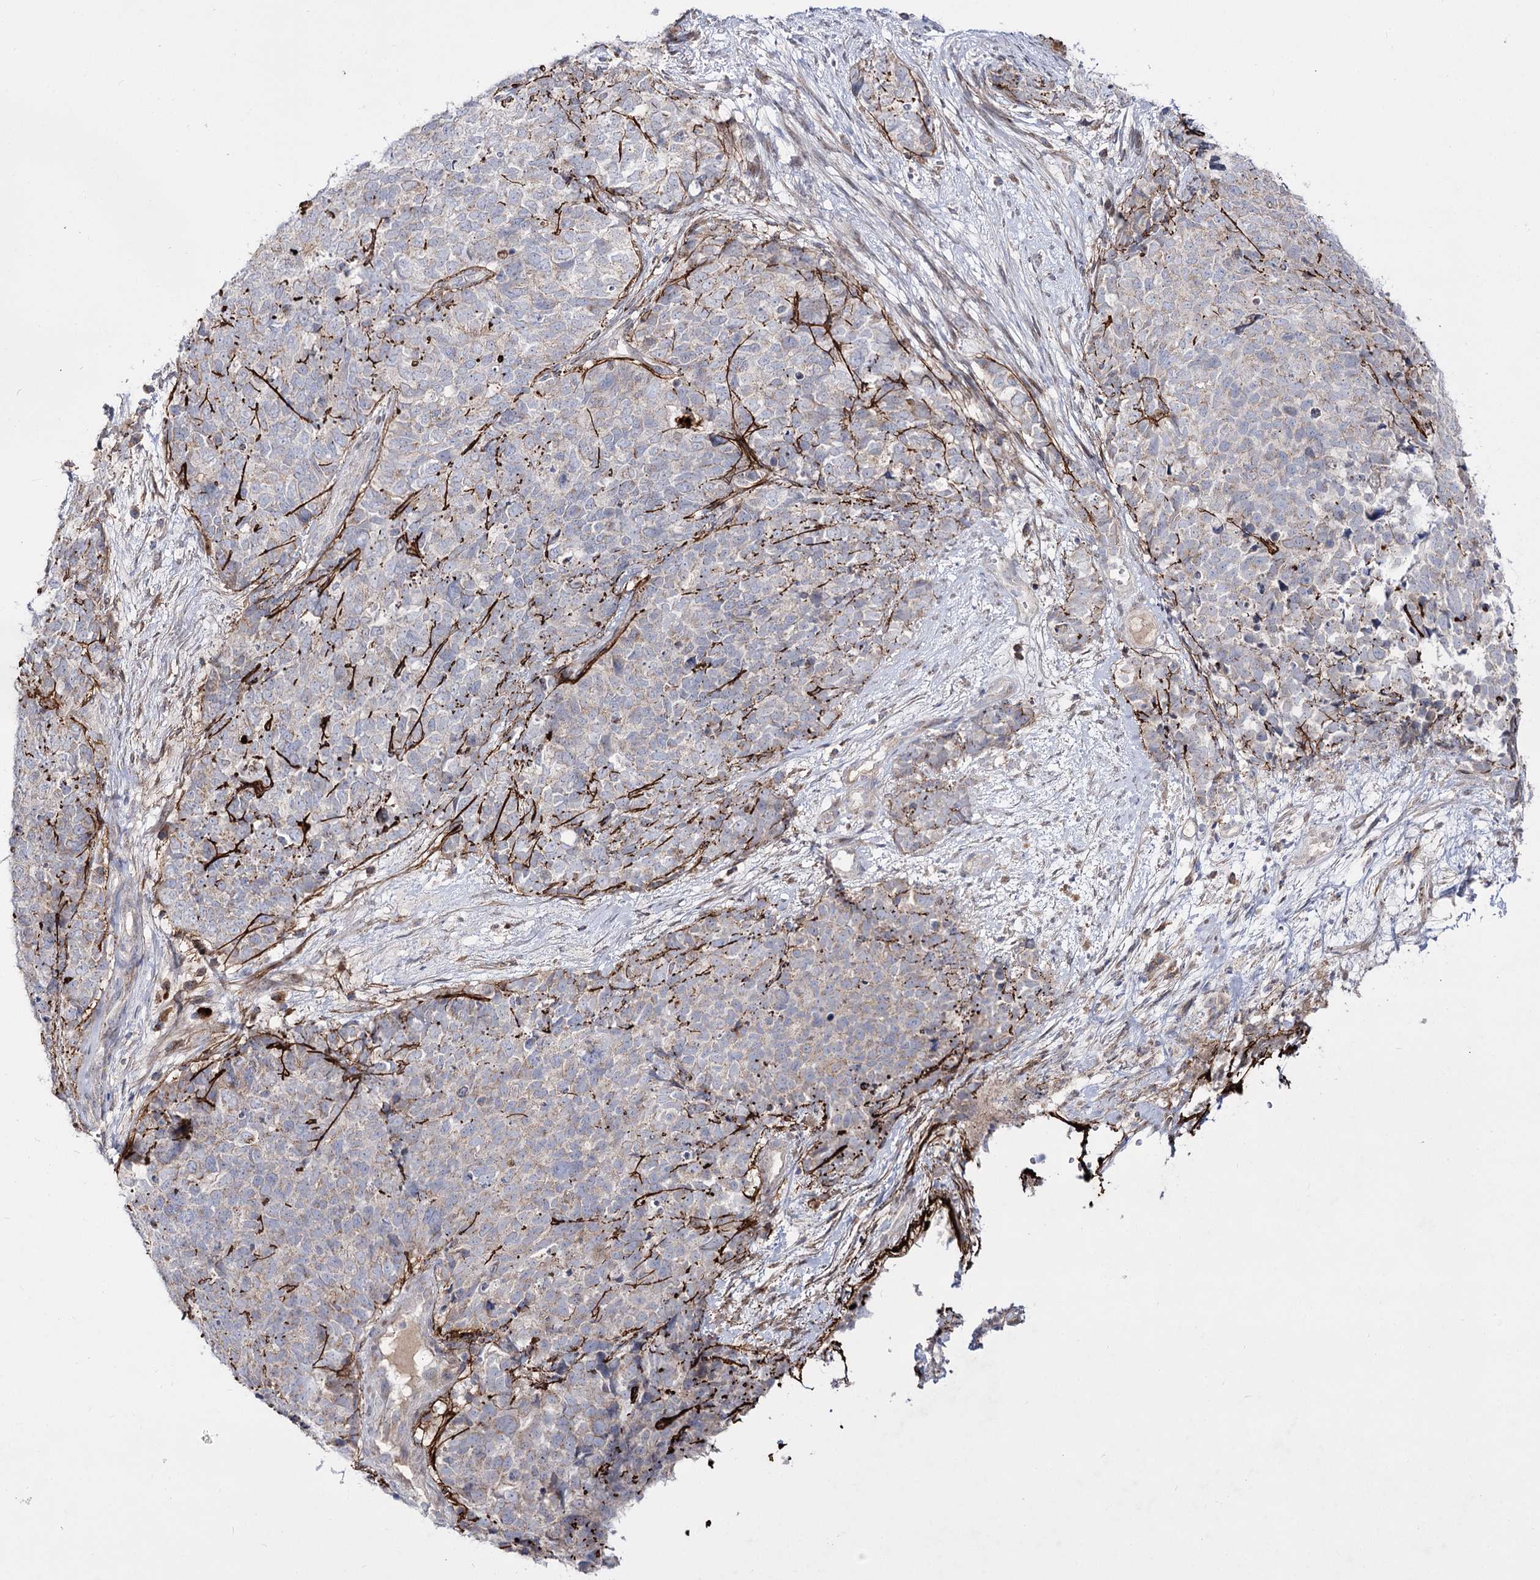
{"staining": {"intensity": "weak", "quantity": "<25%", "location": "cytoplasmic/membranous"}, "tissue": "cervical cancer", "cell_type": "Tumor cells", "image_type": "cancer", "snomed": [{"axis": "morphology", "description": "Squamous cell carcinoma, NOS"}, {"axis": "topography", "description": "Cervix"}], "caption": "DAB immunohistochemical staining of cervical cancer (squamous cell carcinoma) shows no significant positivity in tumor cells. (DAB immunohistochemistry (IHC) with hematoxylin counter stain).", "gene": "C11orf80", "patient": {"sex": "female", "age": 63}}